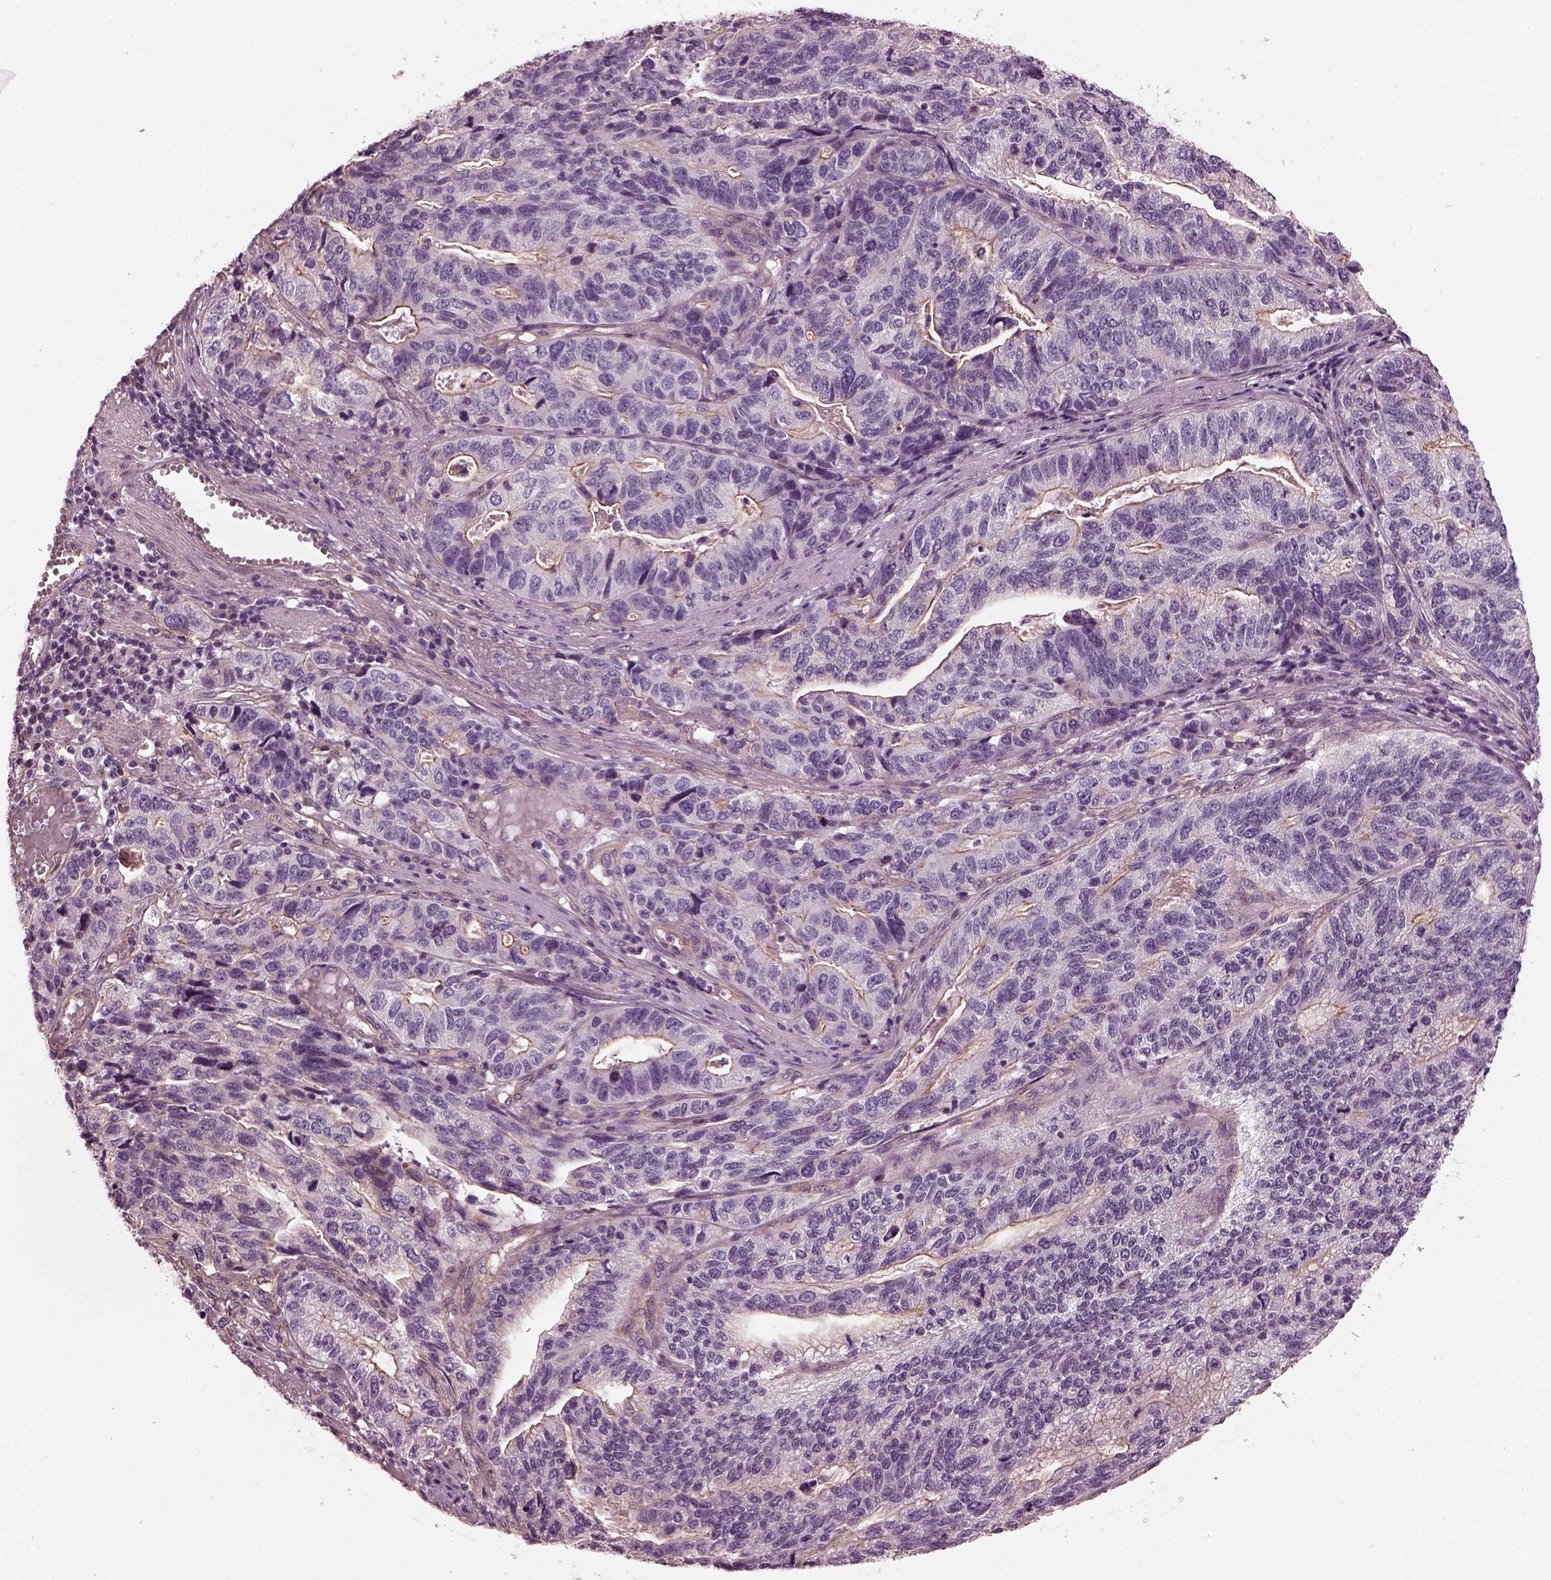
{"staining": {"intensity": "moderate", "quantity": "<25%", "location": "cytoplasmic/membranous"}, "tissue": "stomach cancer", "cell_type": "Tumor cells", "image_type": "cancer", "snomed": [{"axis": "morphology", "description": "Adenocarcinoma, NOS"}, {"axis": "topography", "description": "Stomach, upper"}], "caption": "High-power microscopy captured an immunohistochemistry image of stomach cancer (adenocarcinoma), revealing moderate cytoplasmic/membranous positivity in about <25% of tumor cells.", "gene": "ODAD1", "patient": {"sex": "female", "age": 67}}